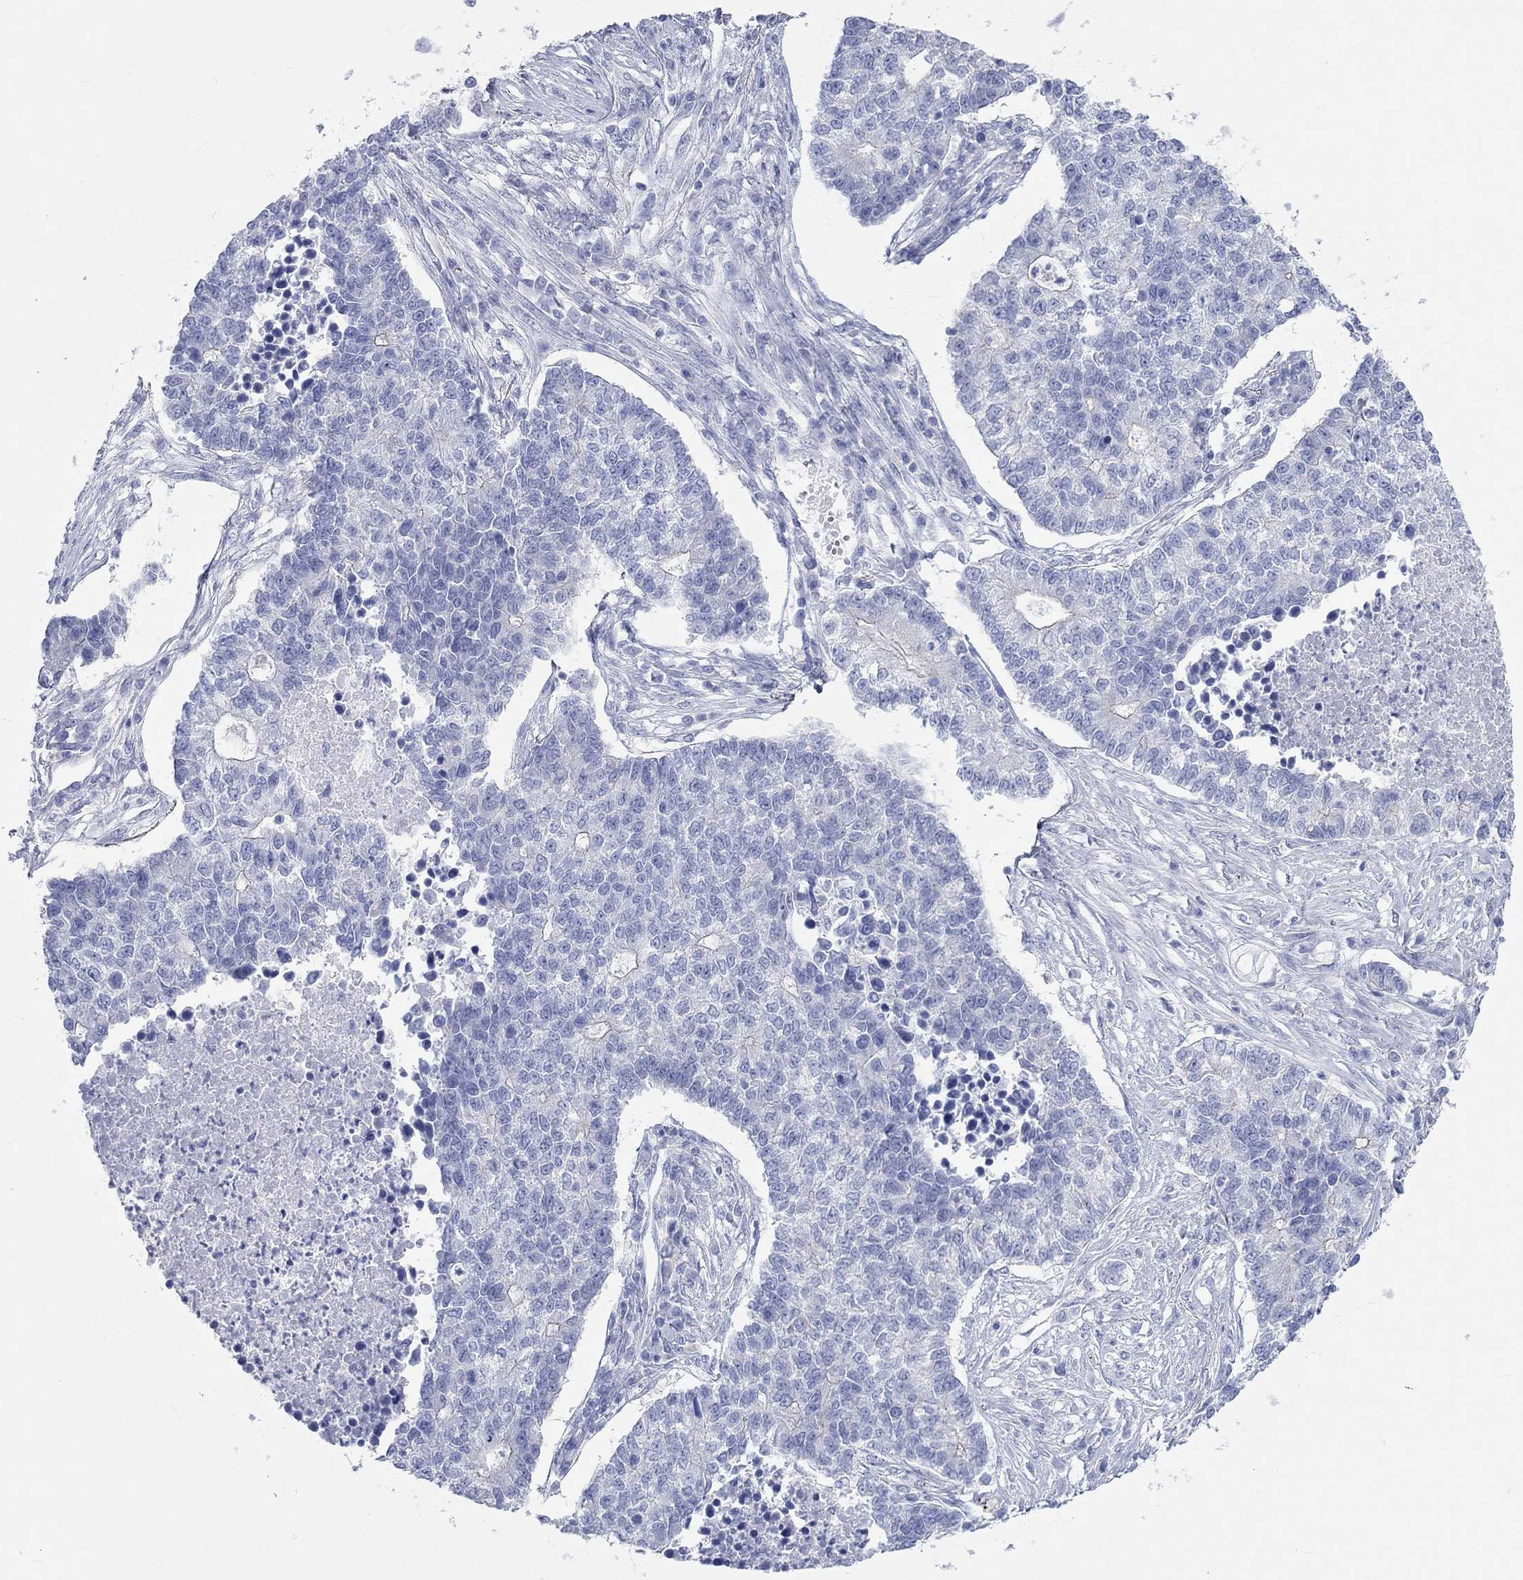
{"staining": {"intensity": "negative", "quantity": "none", "location": "none"}, "tissue": "lung cancer", "cell_type": "Tumor cells", "image_type": "cancer", "snomed": [{"axis": "morphology", "description": "Adenocarcinoma, NOS"}, {"axis": "topography", "description": "Lung"}], "caption": "Lung cancer was stained to show a protein in brown. There is no significant expression in tumor cells. The staining was performed using DAB (3,3'-diaminobenzidine) to visualize the protein expression in brown, while the nuclei were stained in blue with hematoxylin (Magnification: 20x).", "gene": "SPATA9", "patient": {"sex": "male", "age": 57}}